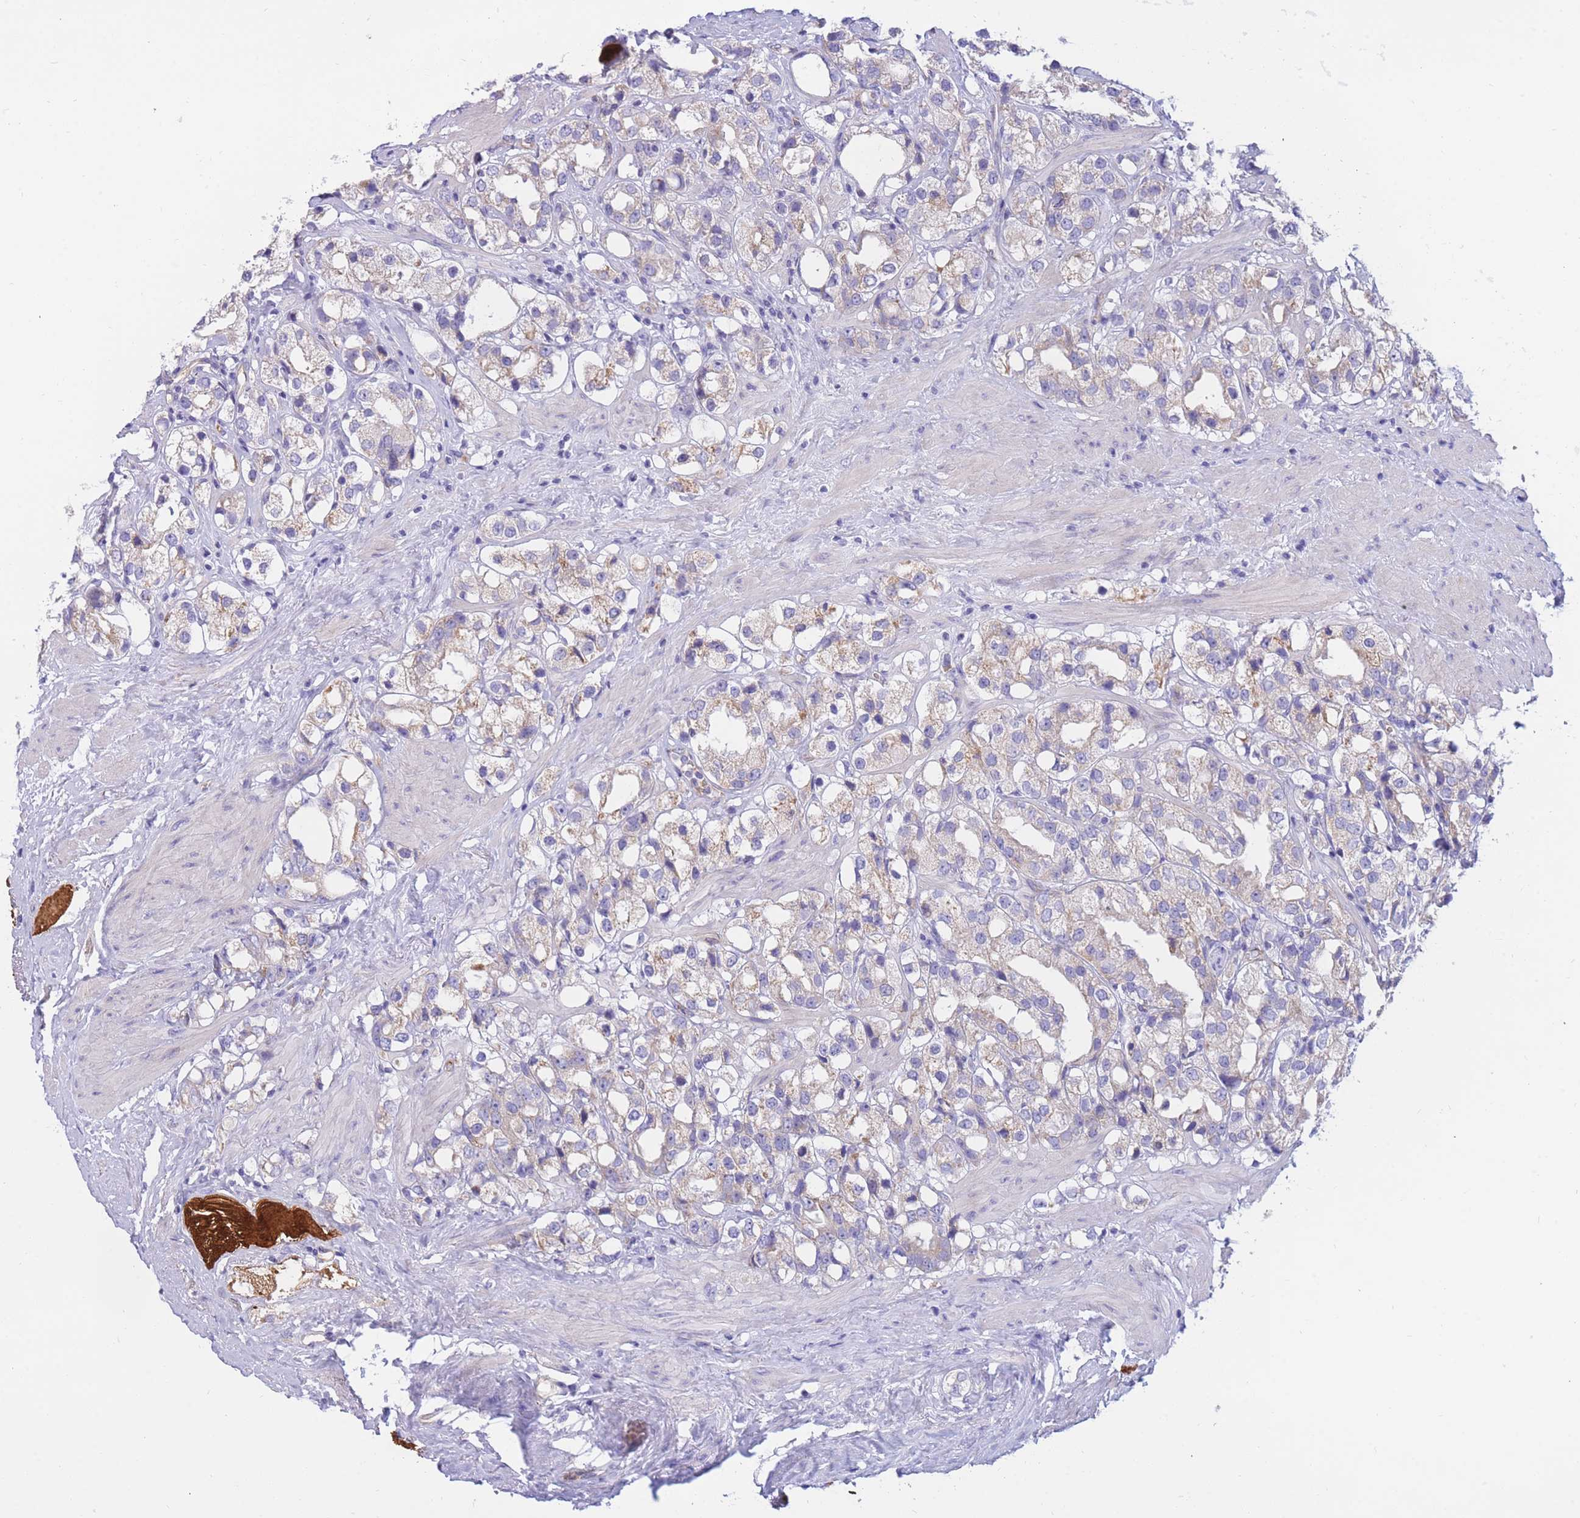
{"staining": {"intensity": "weak", "quantity": "25%-75%", "location": "cytoplasmic/membranous"}, "tissue": "prostate cancer", "cell_type": "Tumor cells", "image_type": "cancer", "snomed": [{"axis": "morphology", "description": "Adenocarcinoma, NOS"}, {"axis": "topography", "description": "Prostate"}], "caption": "Tumor cells demonstrate low levels of weak cytoplasmic/membranous positivity in approximately 25%-75% of cells in human prostate cancer.", "gene": "SULT1A1", "patient": {"sex": "male", "age": 79}}